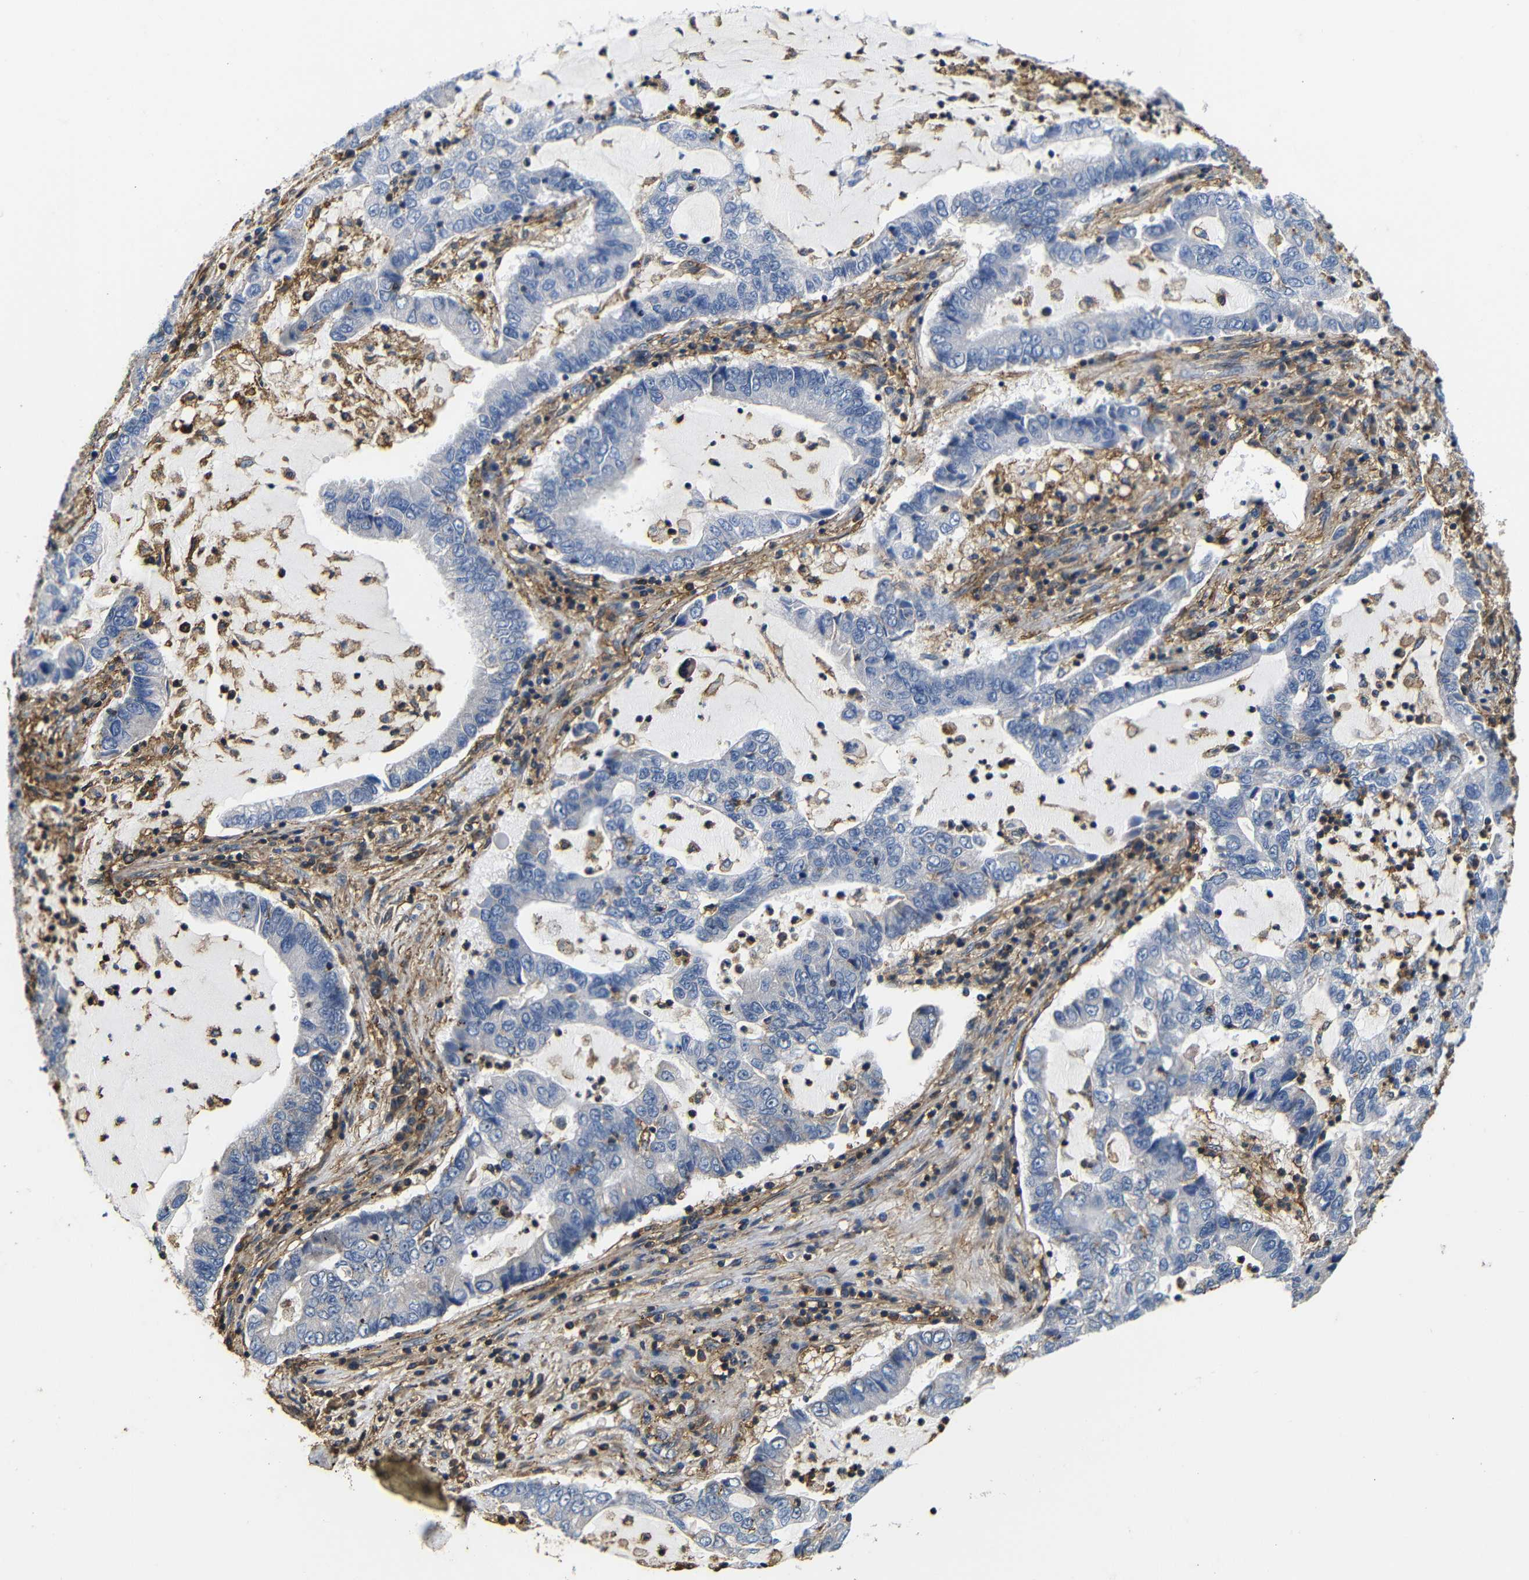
{"staining": {"intensity": "negative", "quantity": "none", "location": "none"}, "tissue": "lung cancer", "cell_type": "Tumor cells", "image_type": "cancer", "snomed": [{"axis": "morphology", "description": "Adenocarcinoma, NOS"}, {"axis": "topography", "description": "Lung"}], "caption": "Image shows no significant protein staining in tumor cells of lung cancer (adenocarcinoma). (Immunohistochemistry (ihc), brightfield microscopy, high magnification).", "gene": "PI4KA", "patient": {"sex": "female", "age": 51}}